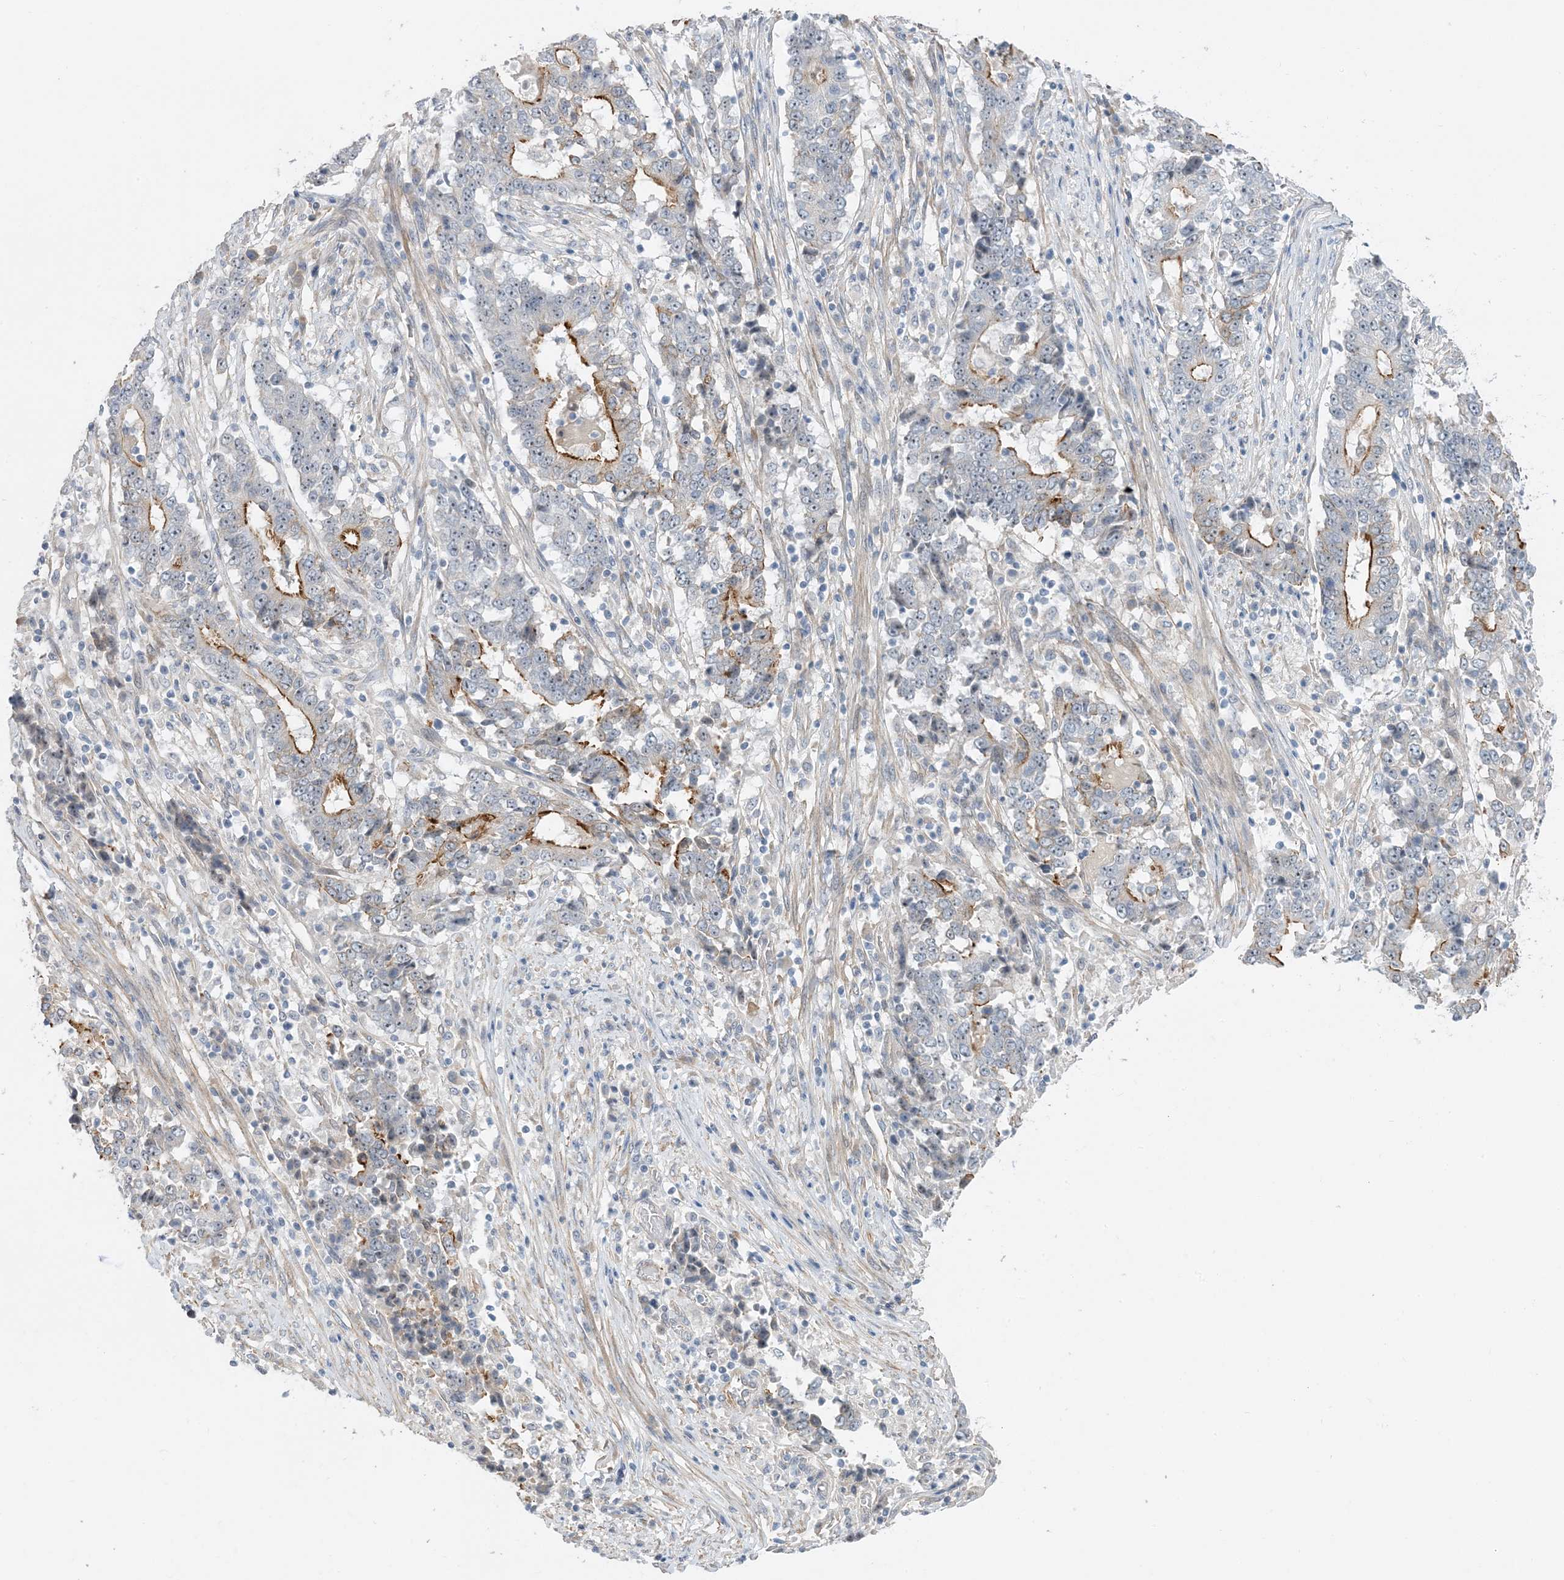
{"staining": {"intensity": "moderate", "quantity": "25%-75%", "location": "cytoplasmic/membranous"}, "tissue": "stomach cancer", "cell_type": "Tumor cells", "image_type": "cancer", "snomed": [{"axis": "morphology", "description": "Adenocarcinoma, NOS"}, {"axis": "topography", "description": "Stomach"}], "caption": "Immunohistochemistry photomicrograph of neoplastic tissue: human stomach adenocarcinoma stained using immunohistochemistry (IHC) demonstrates medium levels of moderate protein expression localized specifically in the cytoplasmic/membranous of tumor cells, appearing as a cytoplasmic/membranous brown color.", "gene": "IL36B", "patient": {"sex": "male", "age": 59}}